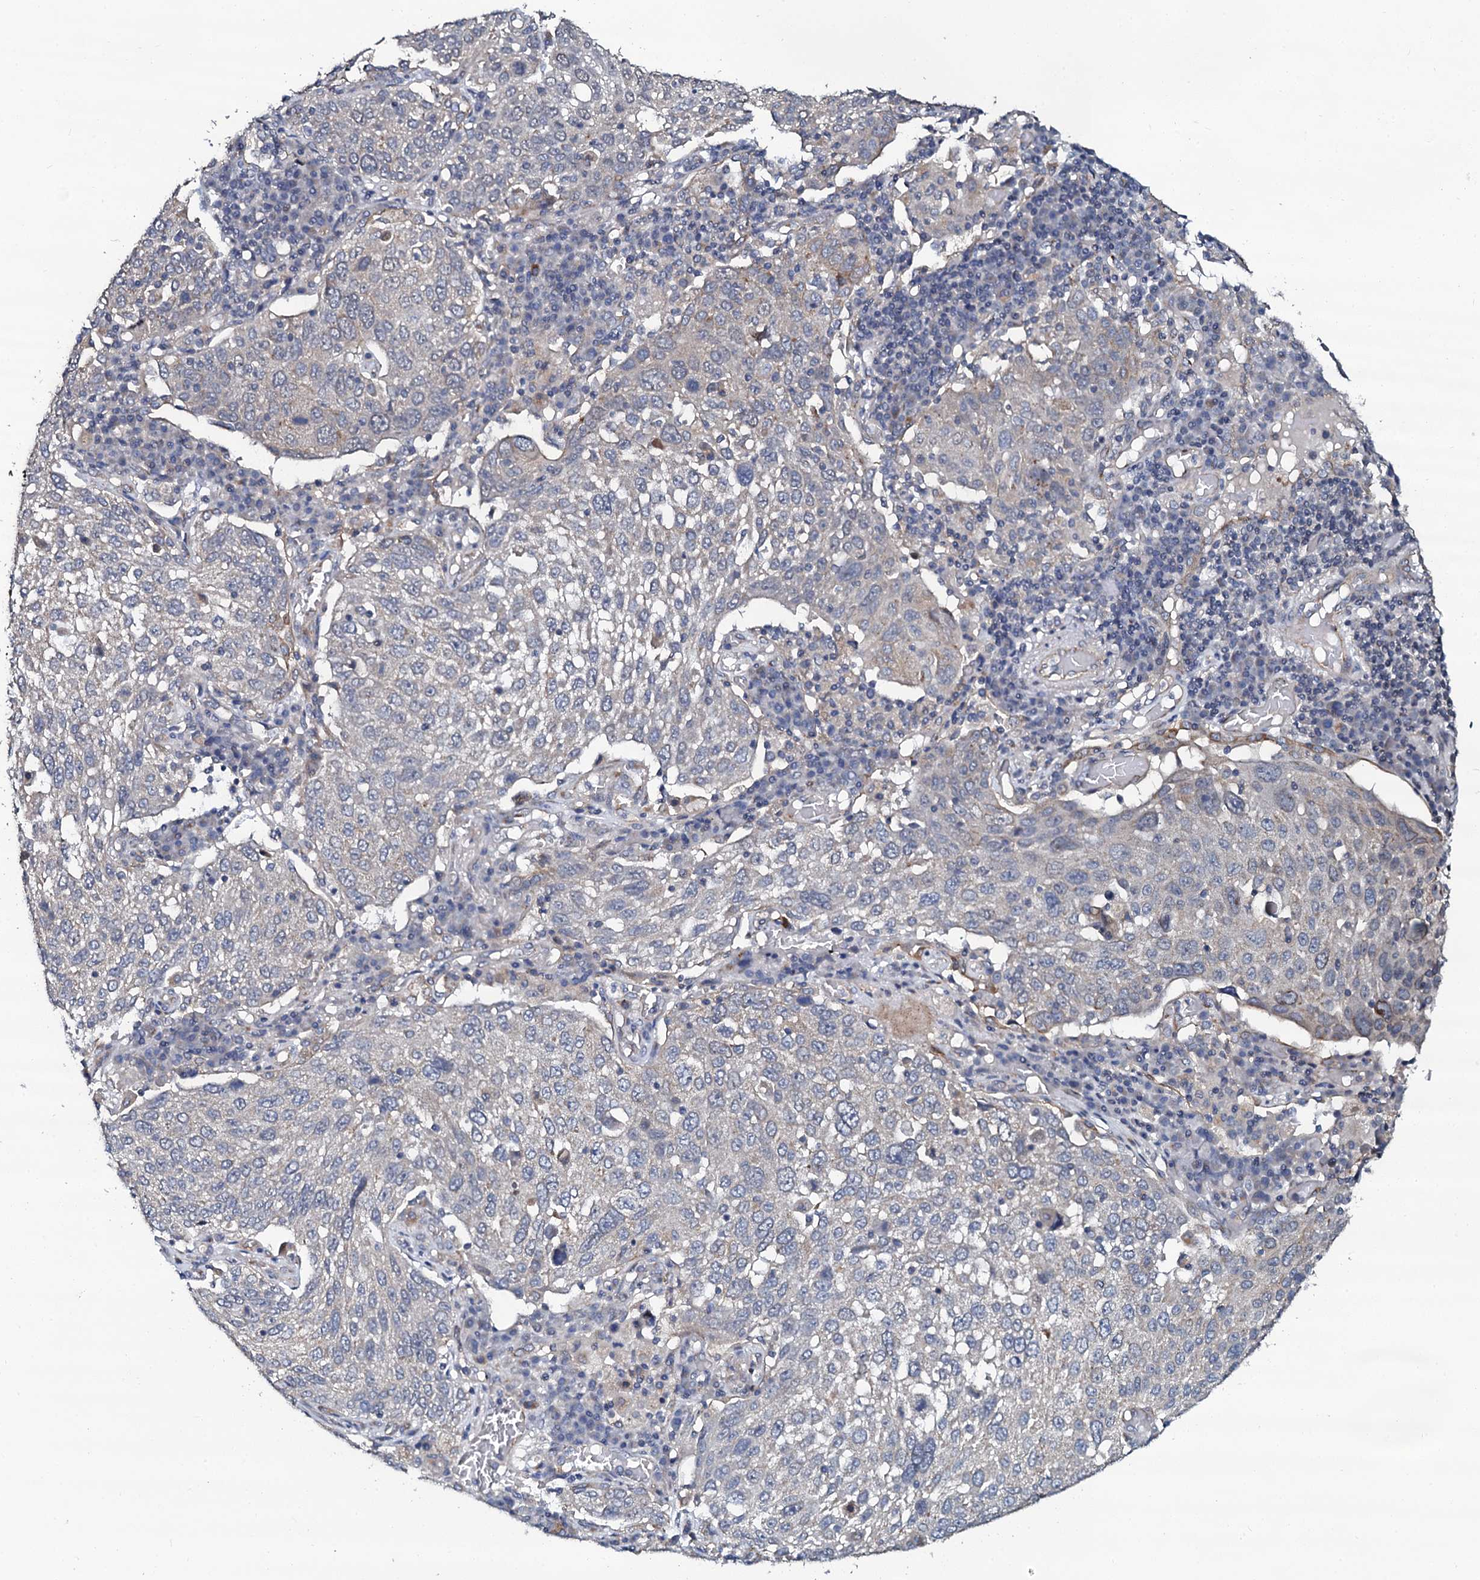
{"staining": {"intensity": "negative", "quantity": "none", "location": "none"}, "tissue": "lung cancer", "cell_type": "Tumor cells", "image_type": "cancer", "snomed": [{"axis": "morphology", "description": "Squamous cell carcinoma, NOS"}, {"axis": "topography", "description": "Lung"}], "caption": "Immunohistochemistry (IHC) of lung squamous cell carcinoma reveals no staining in tumor cells.", "gene": "GLCE", "patient": {"sex": "male", "age": 65}}